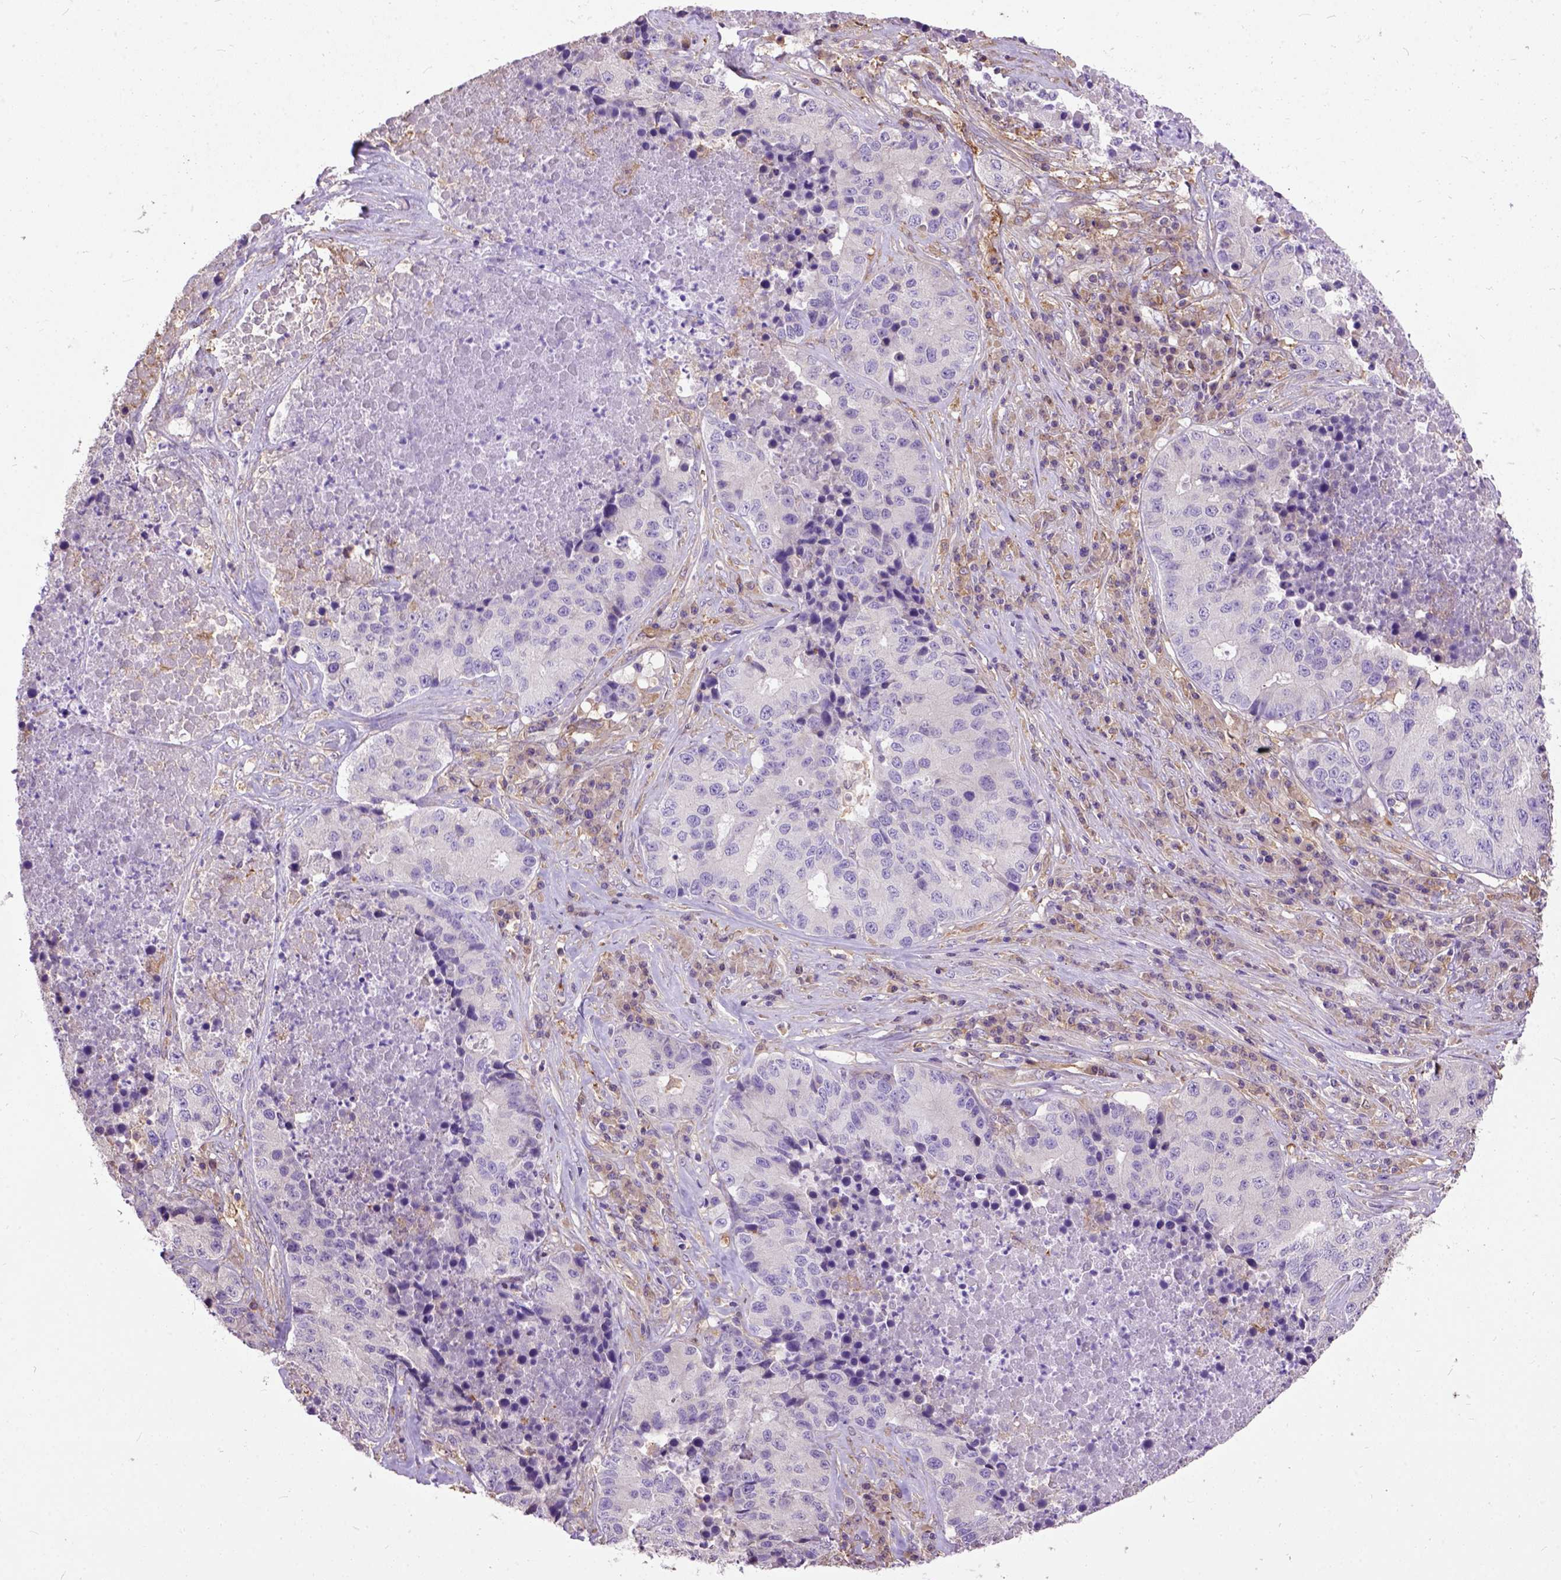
{"staining": {"intensity": "negative", "quantity": "none", "location": "none"}, "tissue": "stomach cancer", "cell_type": "Tumor cells", "image_type": "cancer", "snomed": [{"axis": "morphology", "description": "Adenocarcinoma, NOS"}, {"axis": "topography", "description": "Stomach"}], "caption": "Immunohistochemistry of human stomach cancer (adenocarcinoma) demonstrates no staining in tumor cells.", "gene": "SEMA4F", "patient": {"sex": "male", "age": 71}}